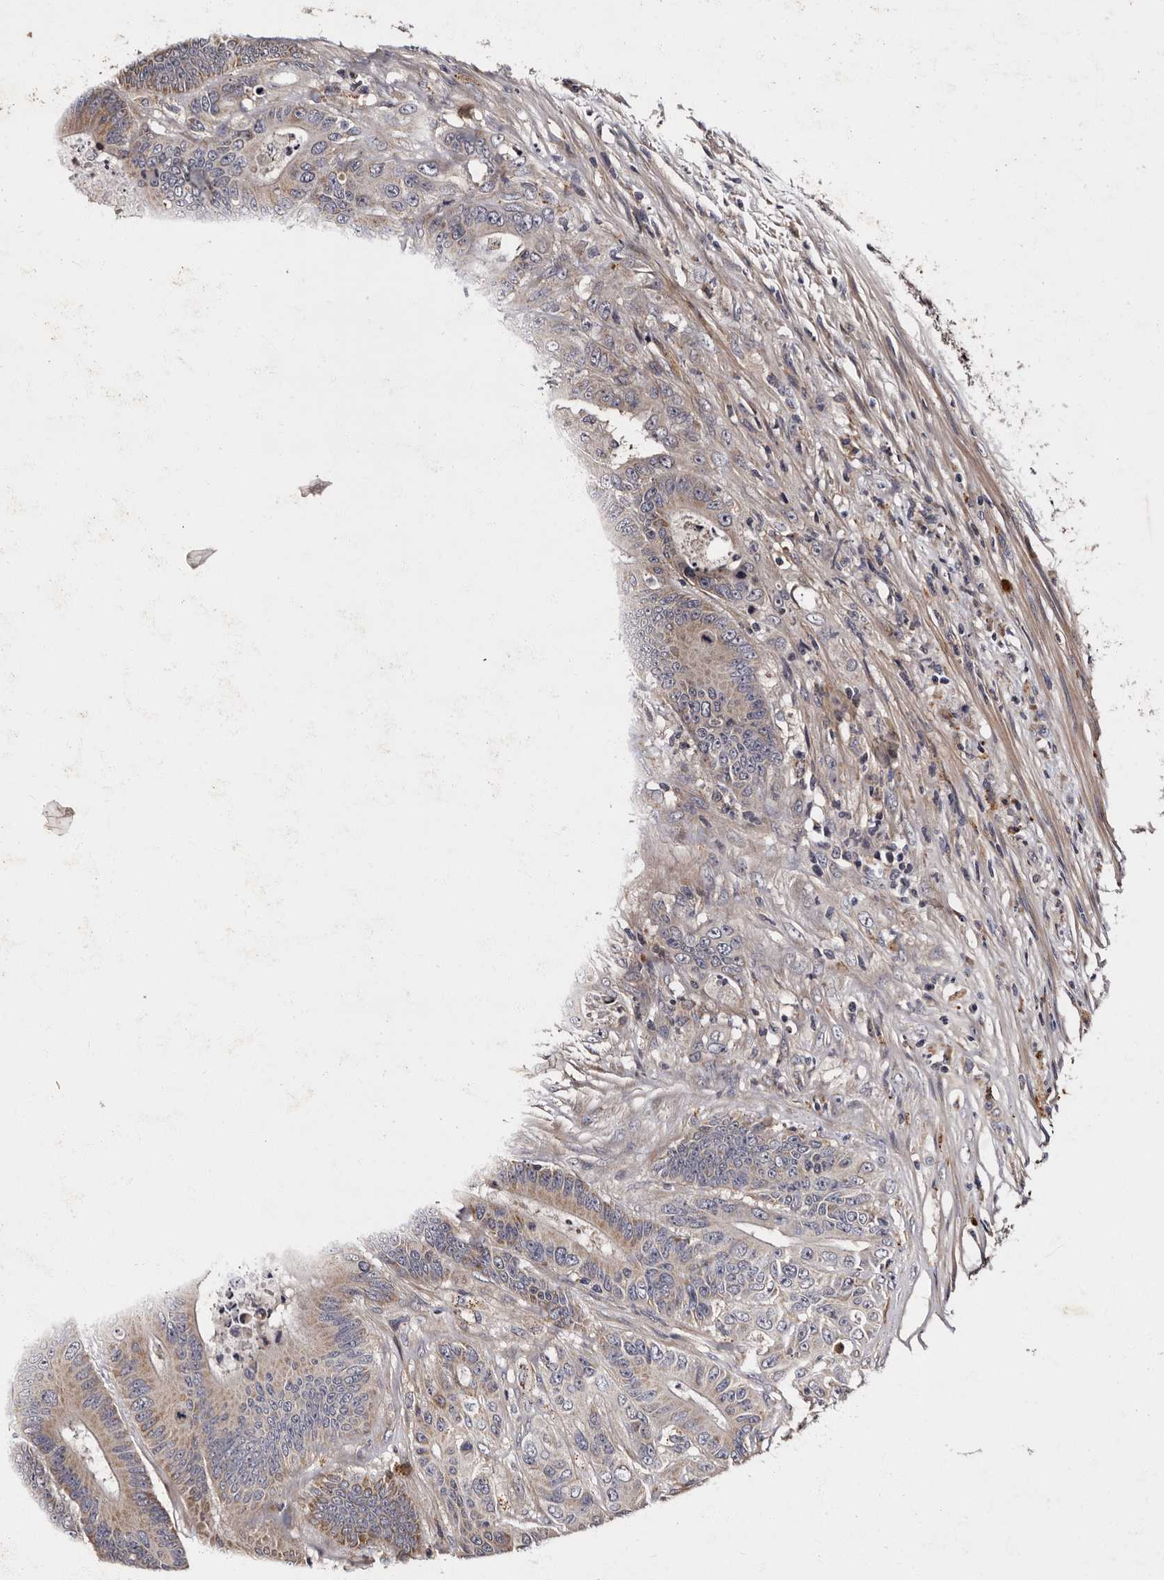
{"staining": {"intensity": "weak", "quantity": "<25%", "location": "cytoplasmic/membranous"}, "tissue": "colorectal cancer", "cell_type": "Tumor cells", "image_type": "cancer", "snomed": [{"axis": "morphology", "description": "Adenocarcinoma, NOS"}, {"axis": "topography", "description": "Colon"}], "caption": "Immunohistochemical staining of human colorectal cancer reveals no significant expression in tumor cells.", "gene": "ADCK5", "patient": {"sex": "male", "age": 83}}